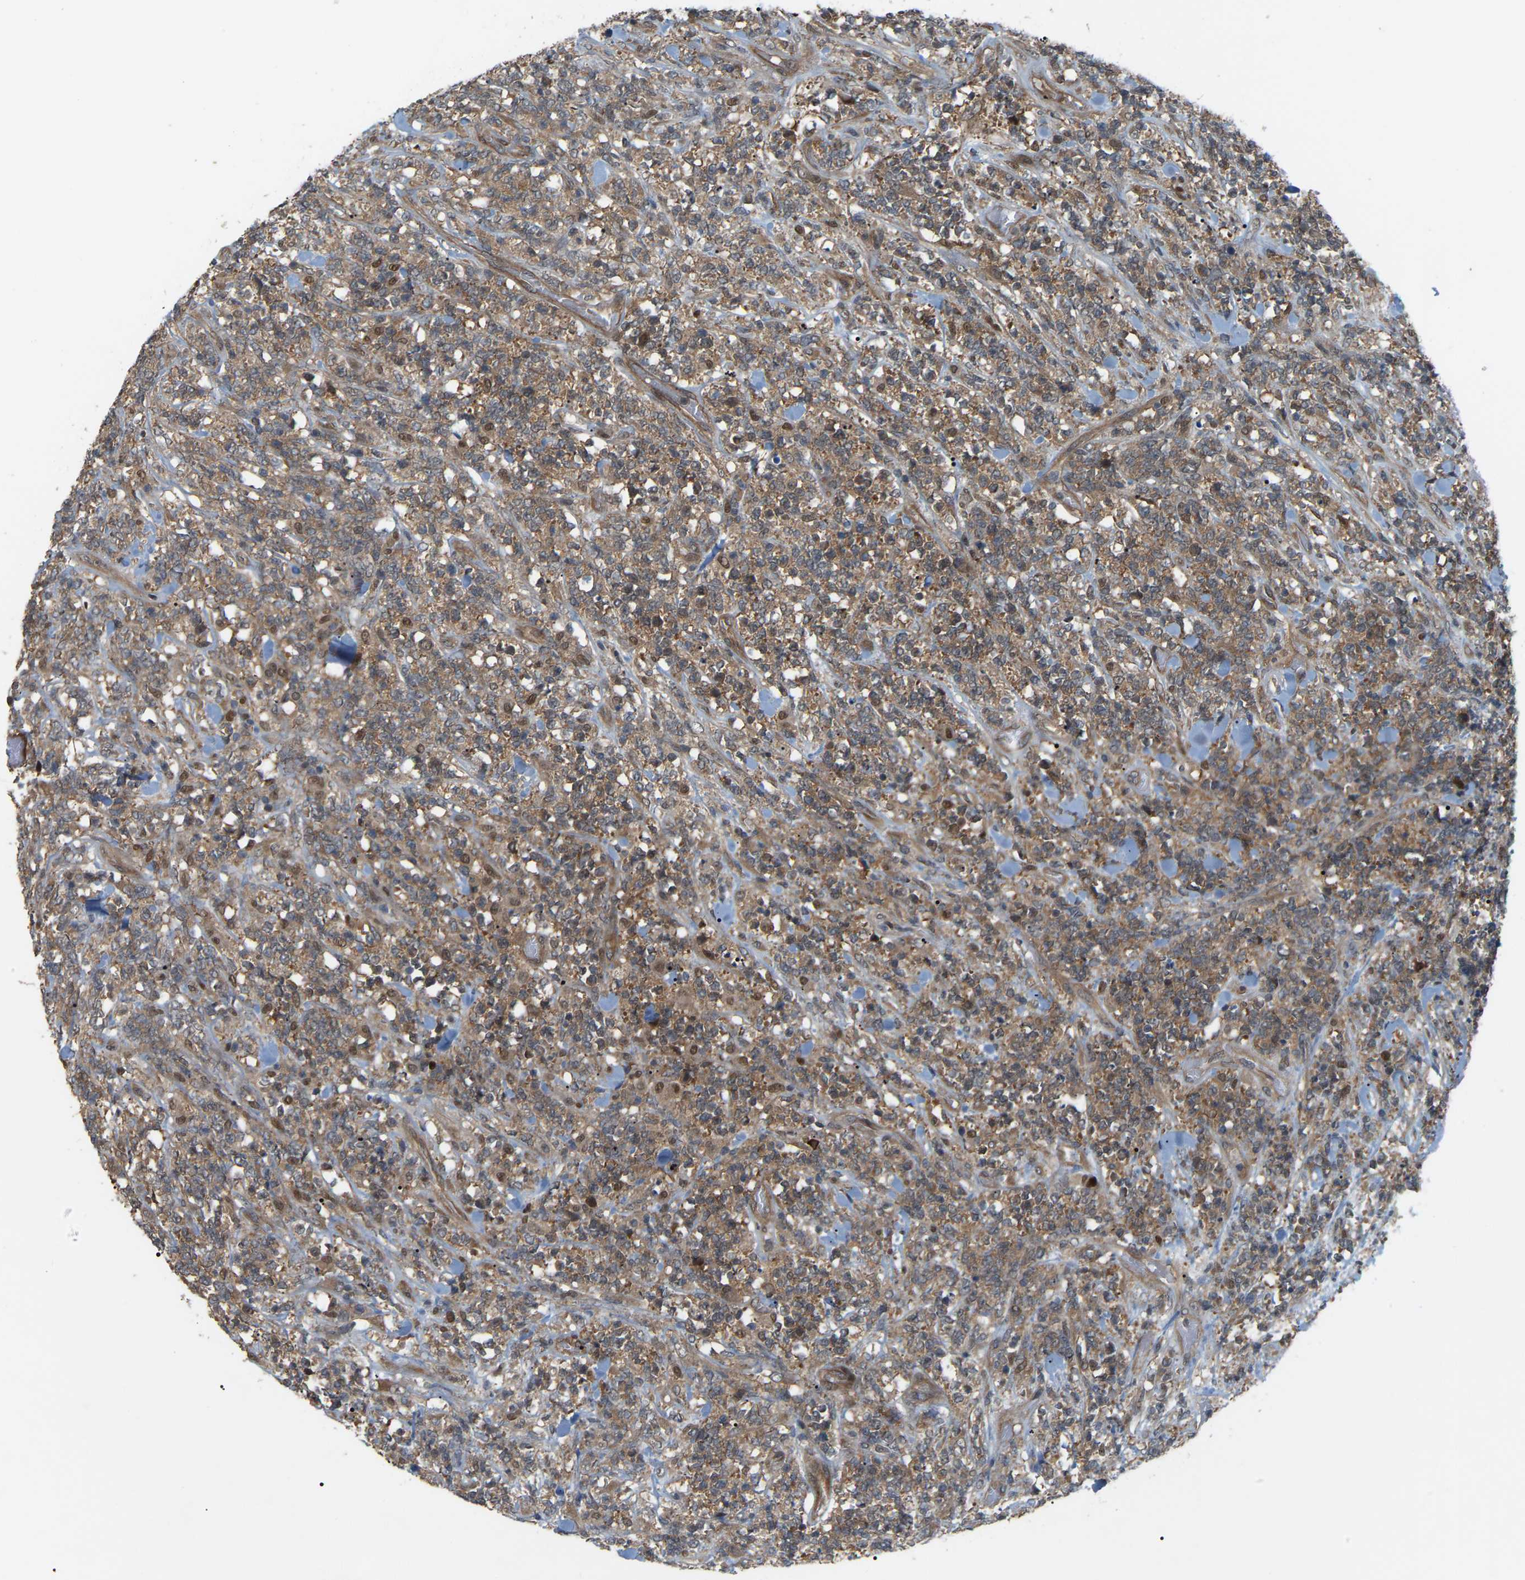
{"staining": {"intensity": "moderate", "quantity": ">75%", "location": "cytoplasmic/membranous"}, "tissue": "lymphoma", "cell_type": "Tumor cells", "image_type": "cancer", "snomed": [{"axis": "morphology", "description": "Malignant lymphoma, non-Hodgkin's type, High grade"}, {"axis": "topography", "description": "Soft tissue"}], "caption": "IHC staining of lymphoma, which displays medium levels of moderate cytoplasmic/membranous expression in about >75% of tumor cells indicating moderate cytoplasmic/membranous protein expression. The staining was performed using DAB (brown) for protein detection and nuclei were counterstained in hematoxylin (blue).", "gene": "CROT", "patient": {"sex": "male", "age": 18}}